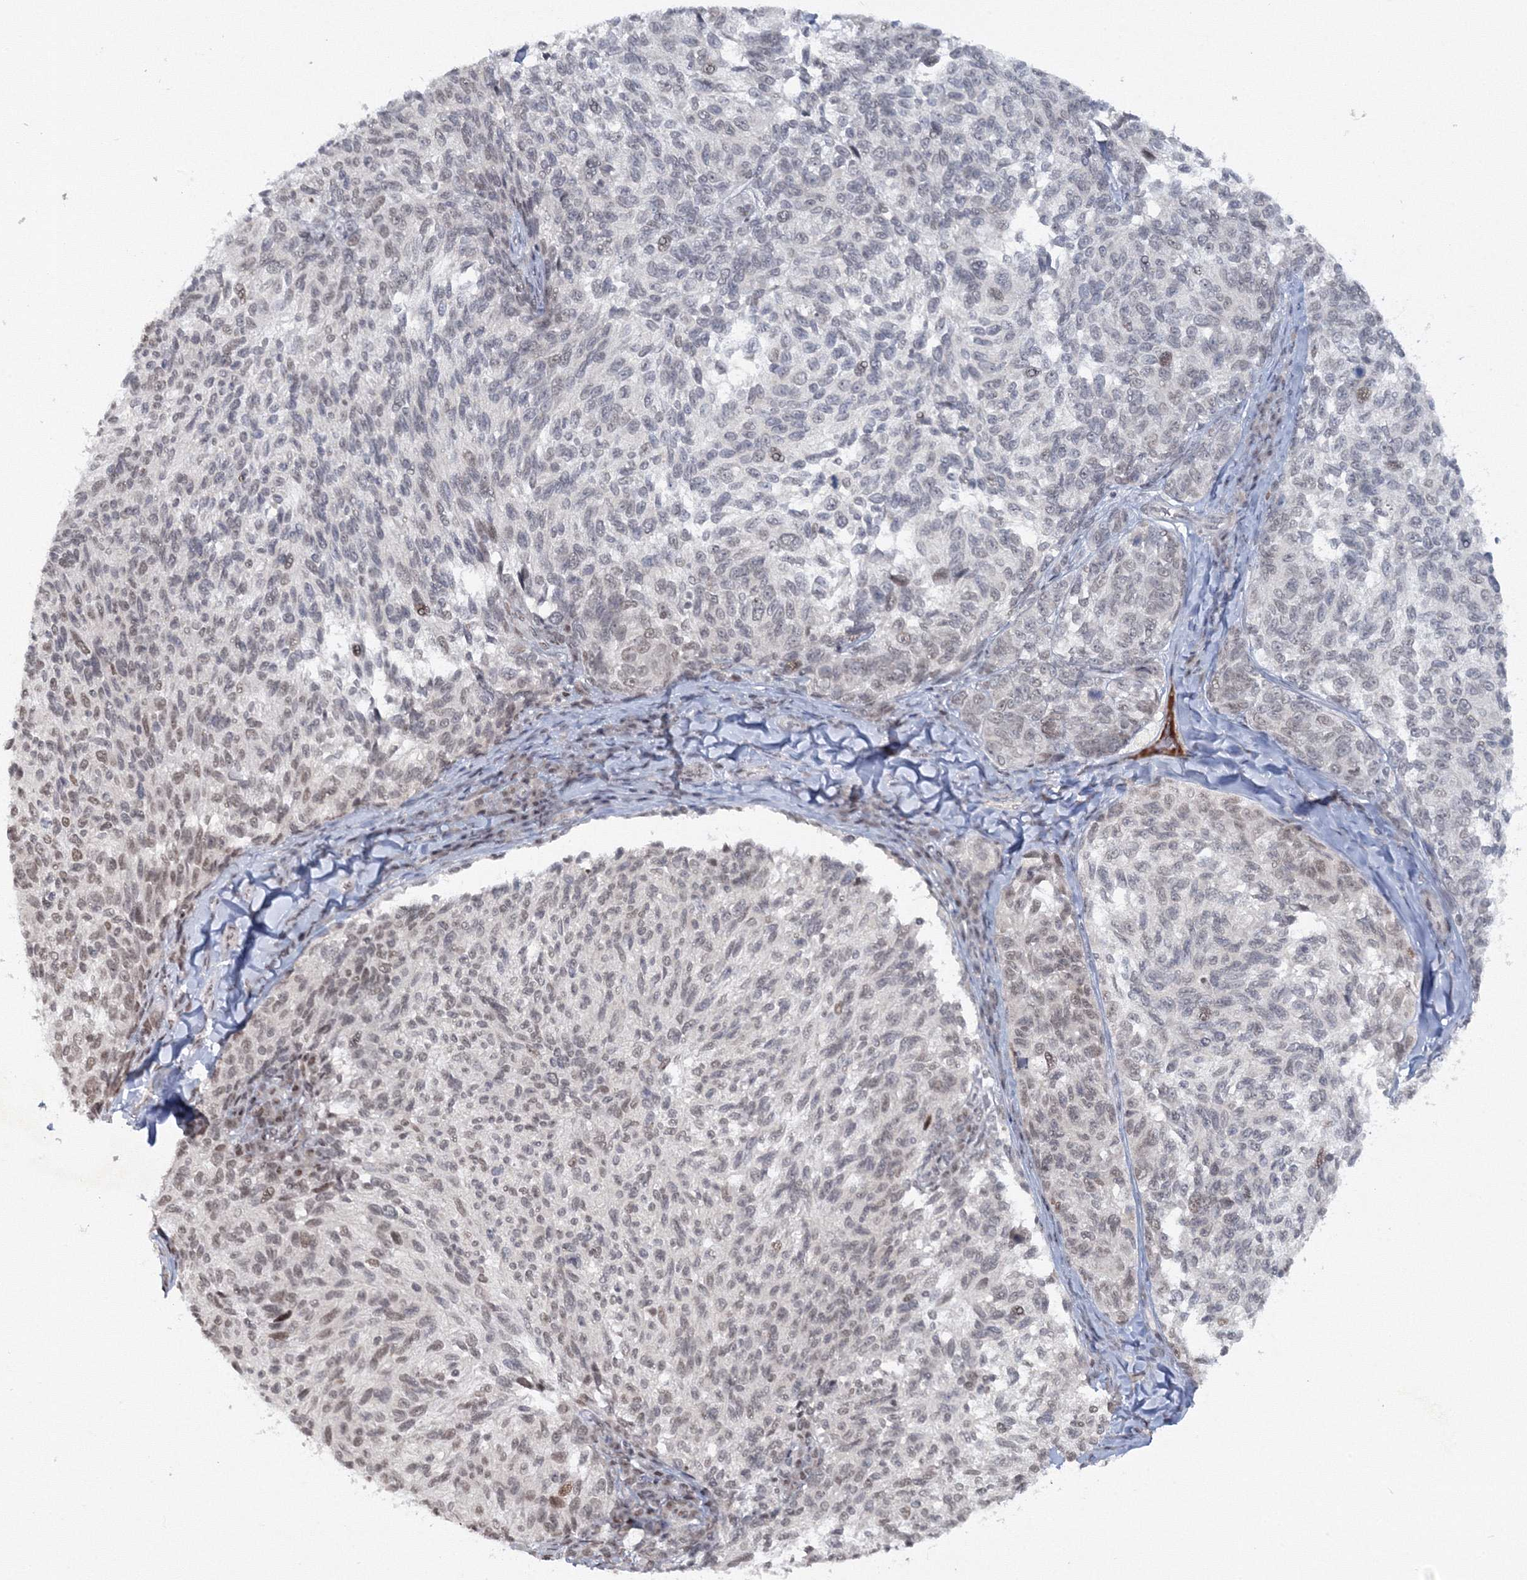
{"staining": {"intensity": "moderate", "quantity": ">75%", "location": "nuclear"}, "tissue": "melanoma", "cell_type": "Tumor cells", "image_type": "cancer", "snomed": [{"axis": "morphology", "description": "Malignant melanoma, NOS"}, {"axis": "topography", "description": "Skin"}], "caption": "Immunohistochemical staining of melanoma exhibits medium levels of moderate nuclear protein expression in approximately >75% of tumor cells.", "gene": "C3orf33", "patient": {"sex": "female", "age": 73}}